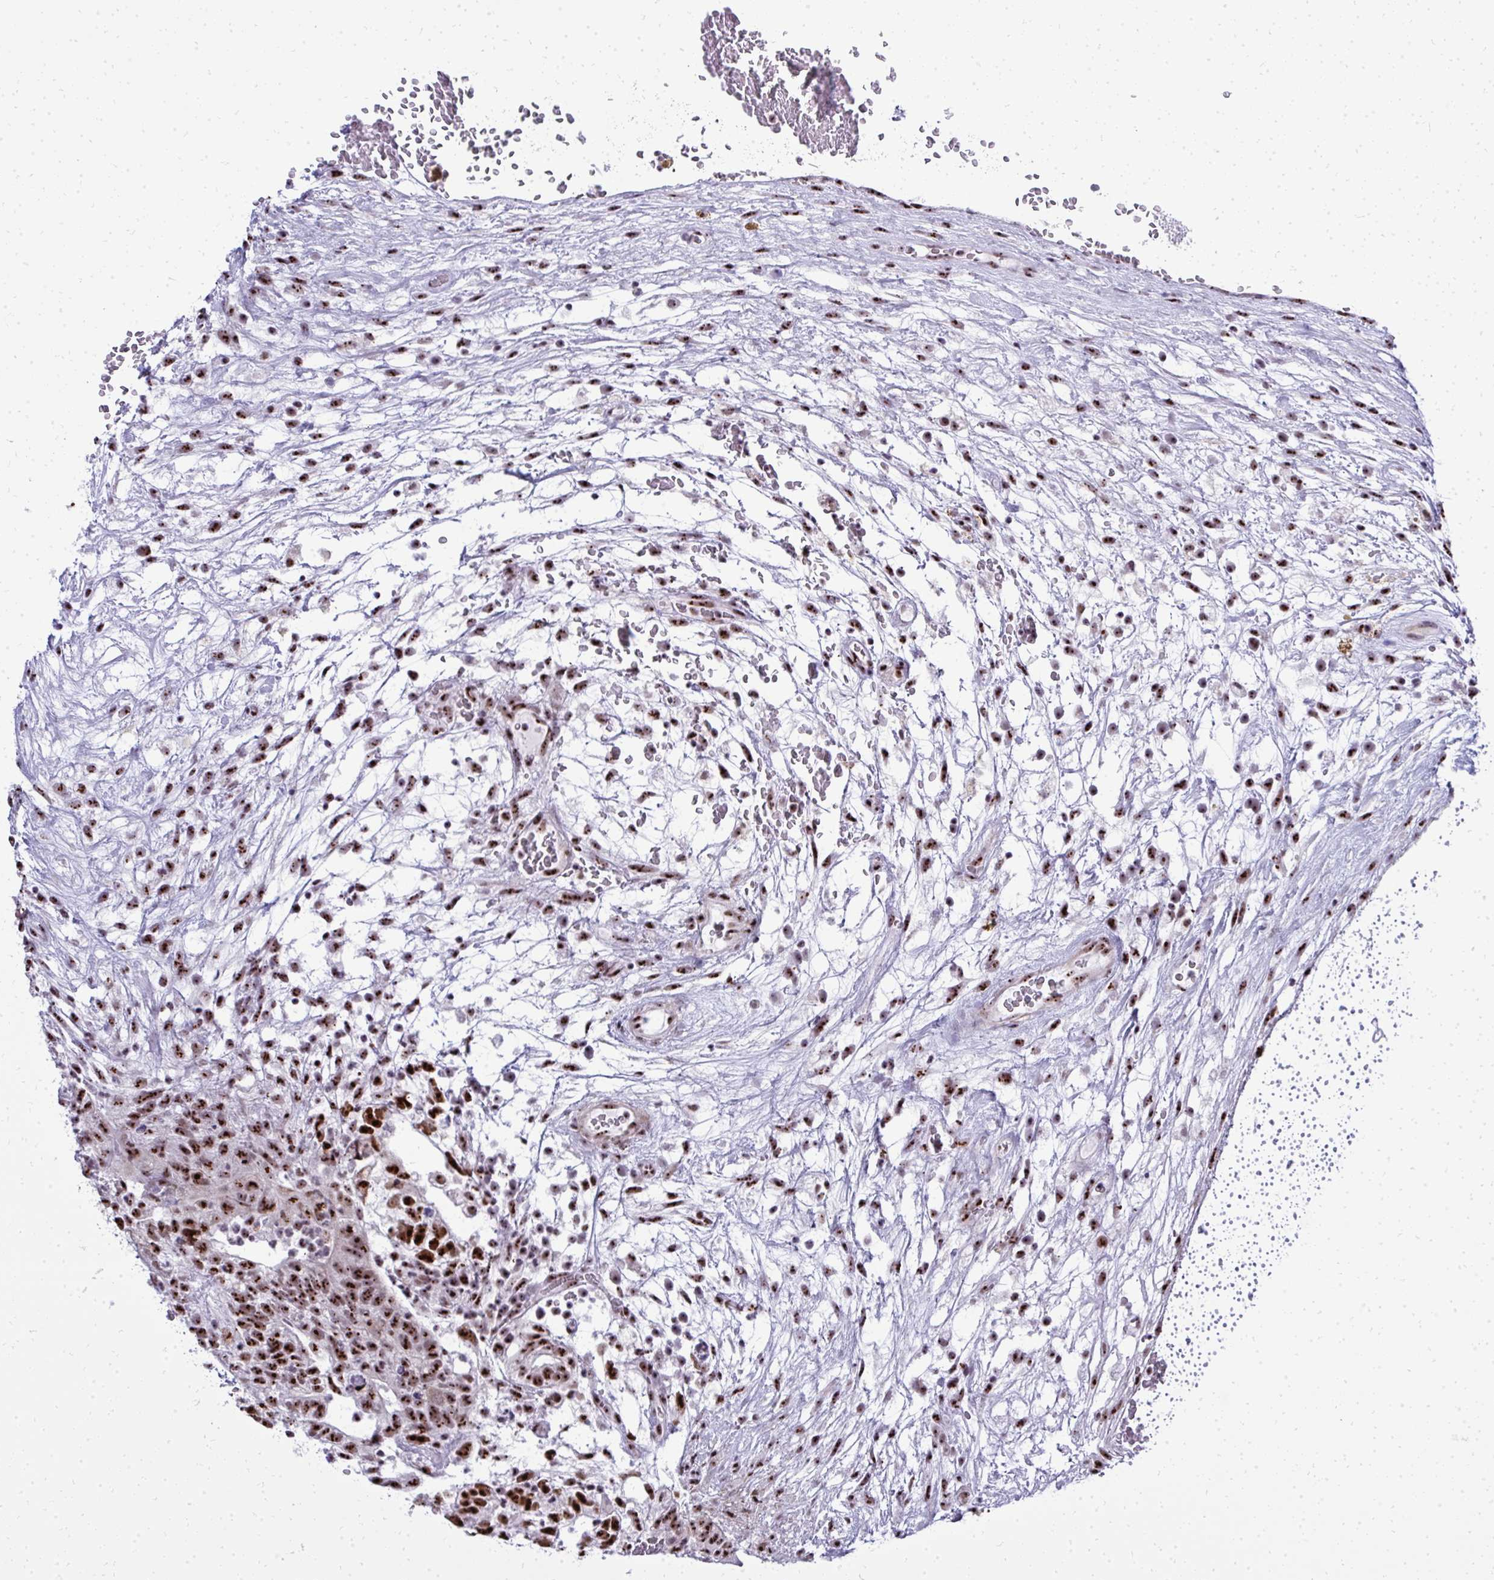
{"staining": {"intensity": "strong", "quantity": ">75%", "location": "nuclear"}, "tissue": "testis cancer", "cell_type": "Tumor cells", "image_type": "cancer", "snomed": [{"axis": "morphology", "description": "Normal tissue, NOS"}, {"axis": "morphology", "description": "Carcinoma, Embryonal, NOS"}, {"axis": "topography", "description": "Testis"}], "caption": "High-magnification brightfield microscopy of testis cancer (embryonal carcinoma) stained with DAB (3,3'-diaminobenzidine) (brown) and counterstained with hematoxylin (blue). tumor cells exhibit strong nuclear staining is appreciated in approximately>75% of cells. (IHC, brightfield microscopy, high magnification).", "gene": "SIRT7", "patient": {"sex": "male", "age": 32}}